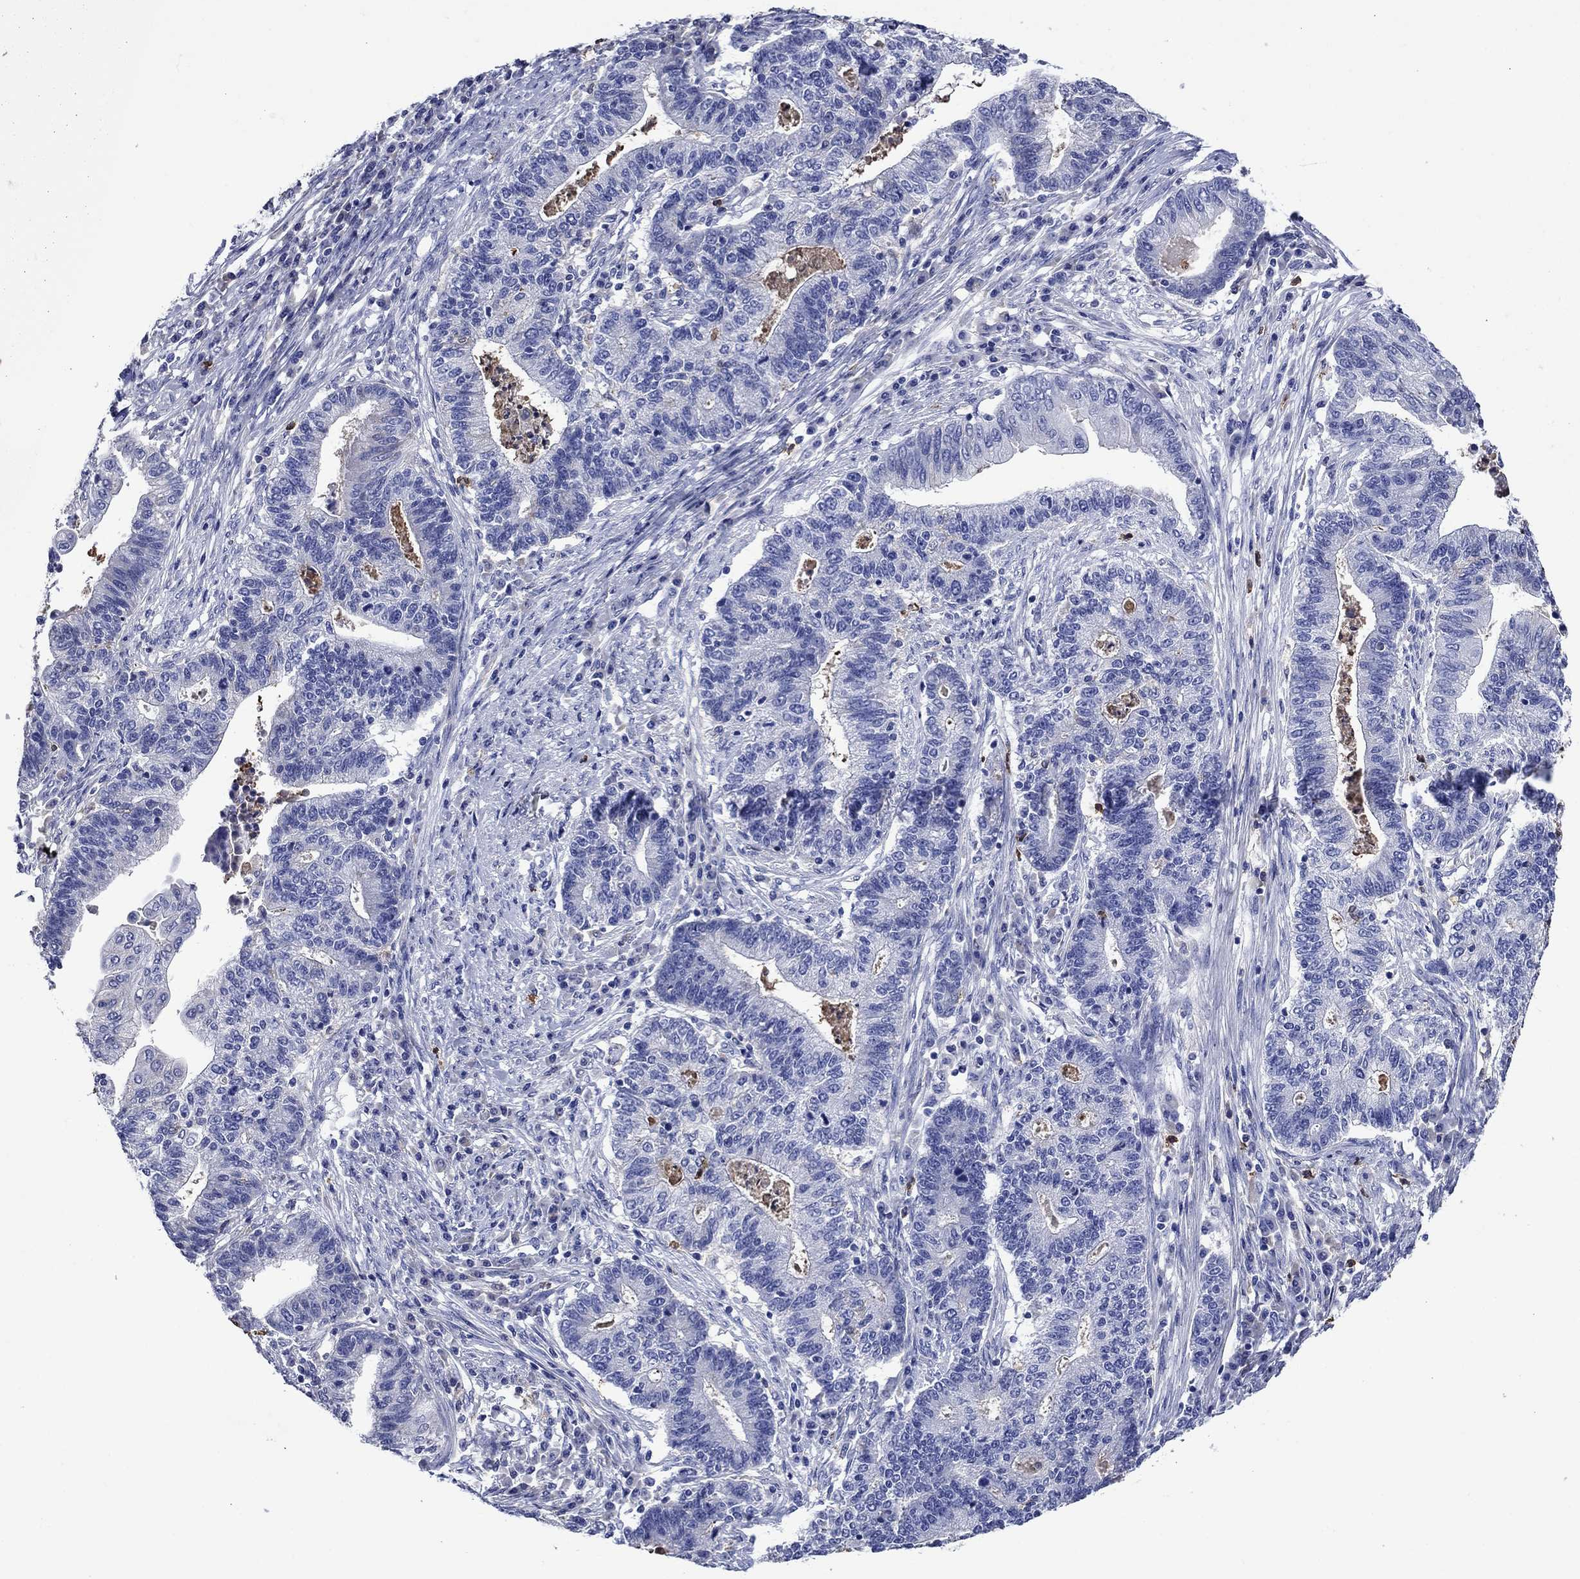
{"staining": {"intensity": "negative", "quantity": "none", "location": "none"}, "tissue": "endometrial cancer", "cell_type": "Tumor cells", "image_type": "cancer", "snomed": [{"axis": "morphology", "description": "Adenocarcinoma, NOS"}, {"axis": "topography", "description": "Uterus"}, {"axis": "topography", "description": "Endometrium"}], "caption": "Tumor cells show no significant positivity in endometrial adenocarcinoma.", "gene": "TFR2", "patient": {"sex": "female", "age": 54}}